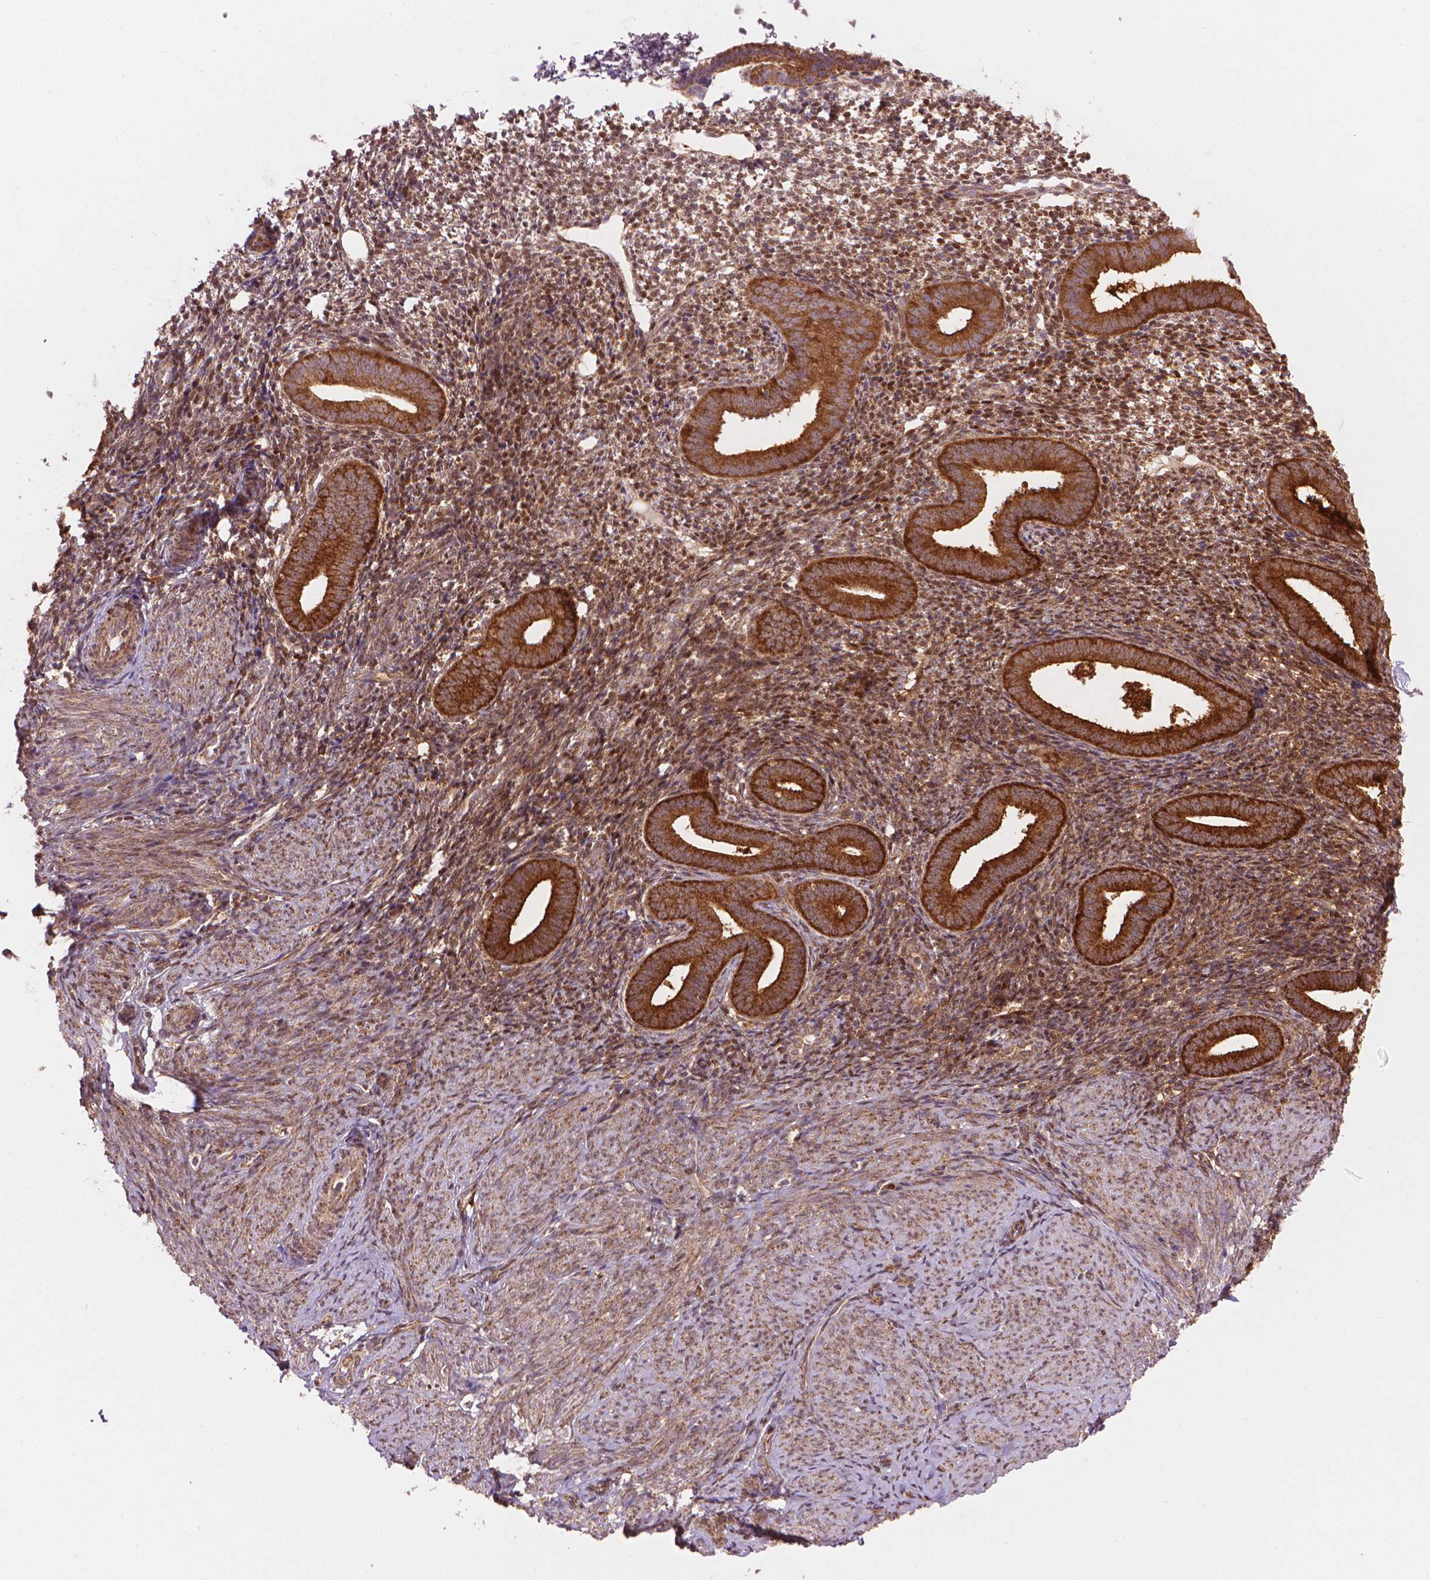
{"staining": {"intensity": "moderate", "quantity": "25%-75%", "location": "cytoplasmic/membranous"}, "tissue": "endometrium", "cell_type": "Cells in endometrial stroma", "image_type": "normal", "snomed": [{"axis": "morphology", "description": "Normal tissue, NOS"}, {"axis": "topography", "description": "Endometrium"}], "caption": "Protein analysis of benign endometrium demonstrates moderate cytoplasmic/membranous positivity in approximately 25%-75% of cells in endometrial stroma. The staining is performed using DAB brown chromogen to label protein expression. The nuclei are counter-stained blue using hematoxylin.", "gene": "VARS2", "patient": {"sex": "female", "age": 40}}